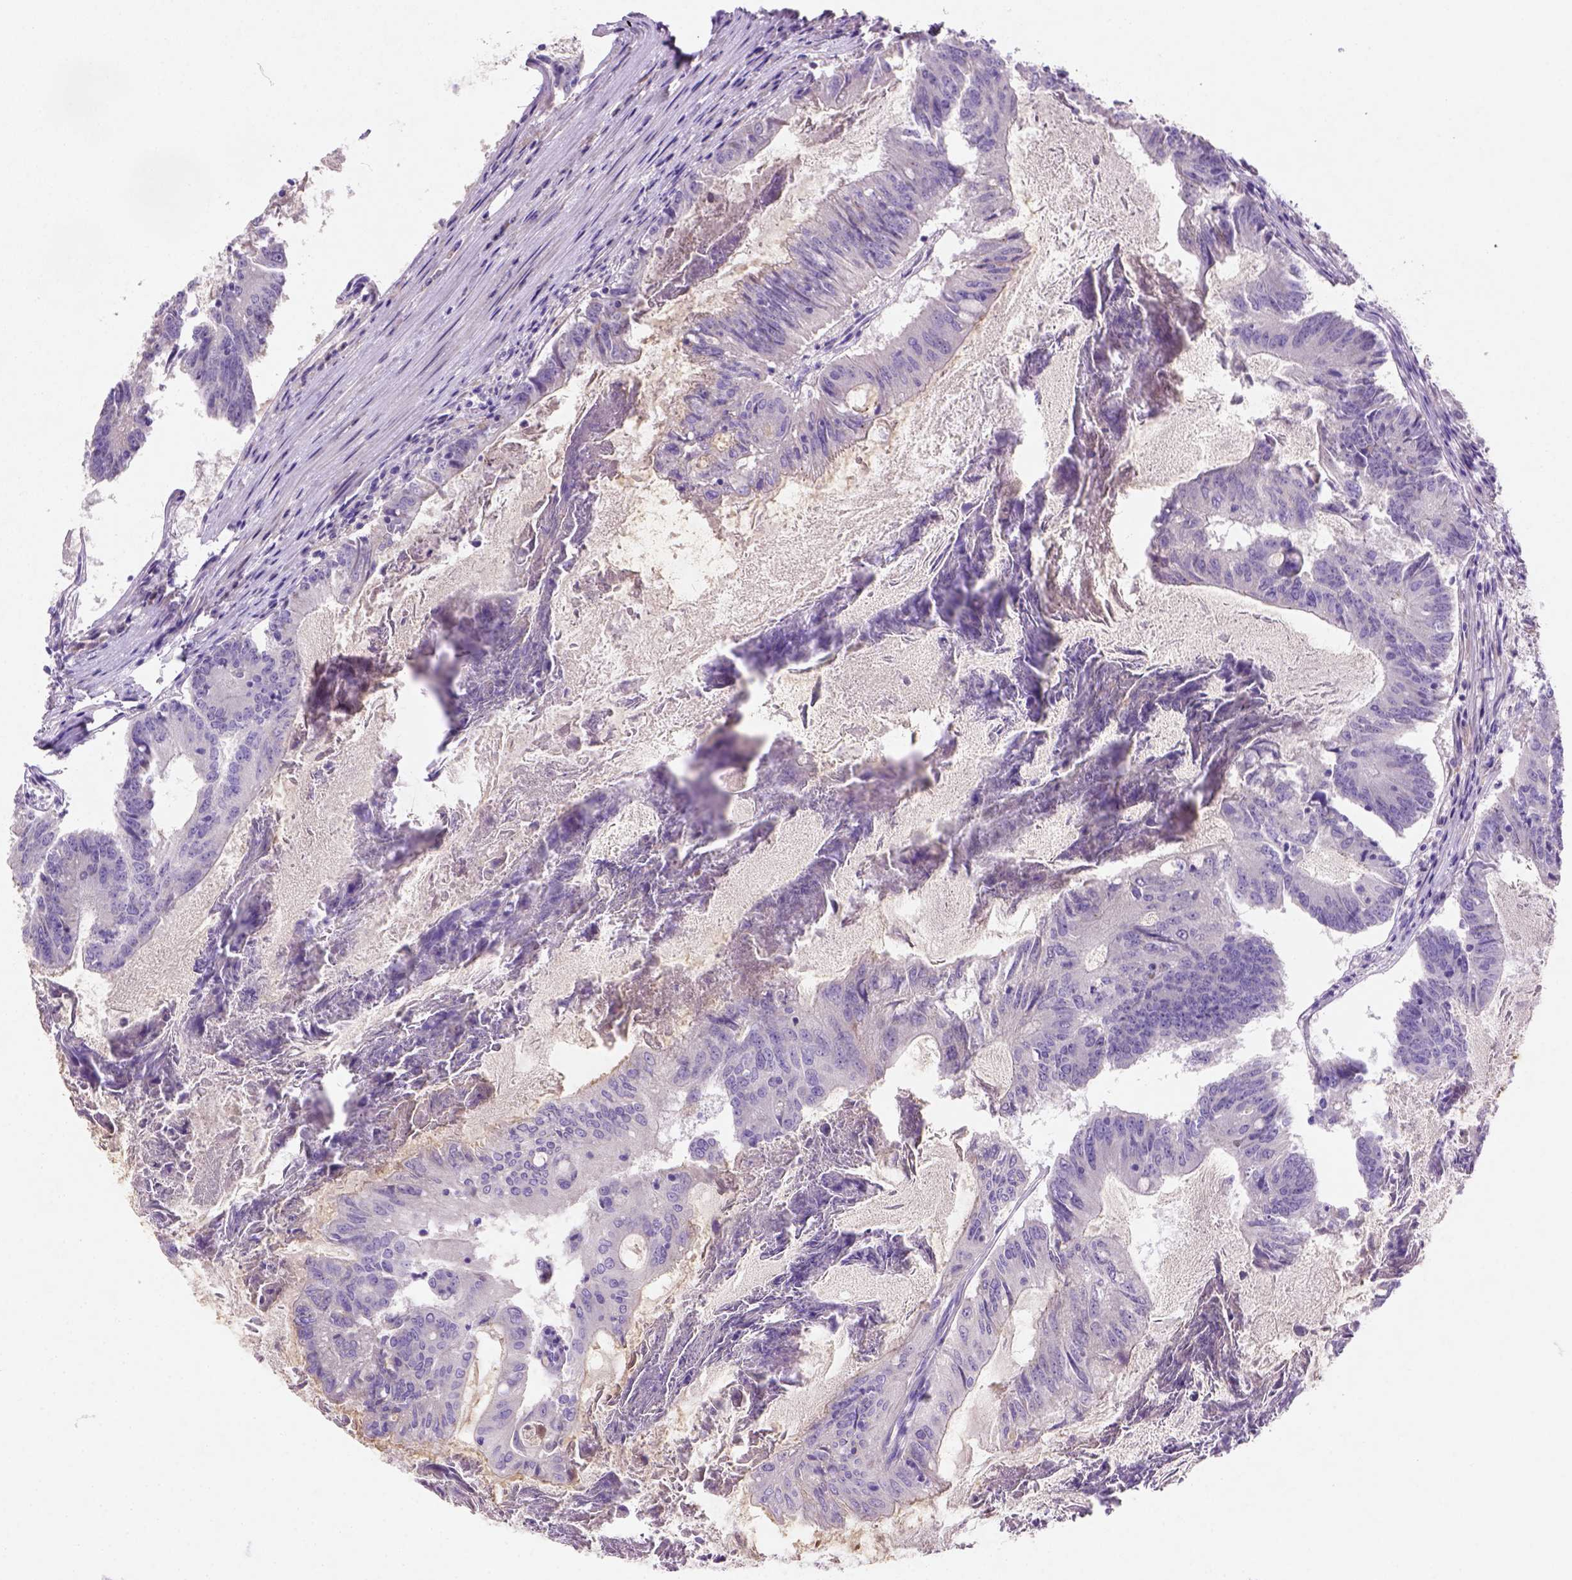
{"staining": {"intensity": "negative", "quantity": "none", "location": "none"}, "tissue": "colorectal cancer", "cell_type": "Tumor cells", "image_type": "cancer", "snomed": [{"axis": "morphology", "description": "Adenocarcinoma, NOS"}, {"axis": "topography", "description": "Colon"}], "caption": "Photomicrograph shows no protein expression in tumor cells of colorectal cancer (adenocarcinoma) tissue. (DAB immunohistochemistry (IHC), high magnification).", "gene": "NUDT2", "patient": {"sex": "female", "age": 70}}